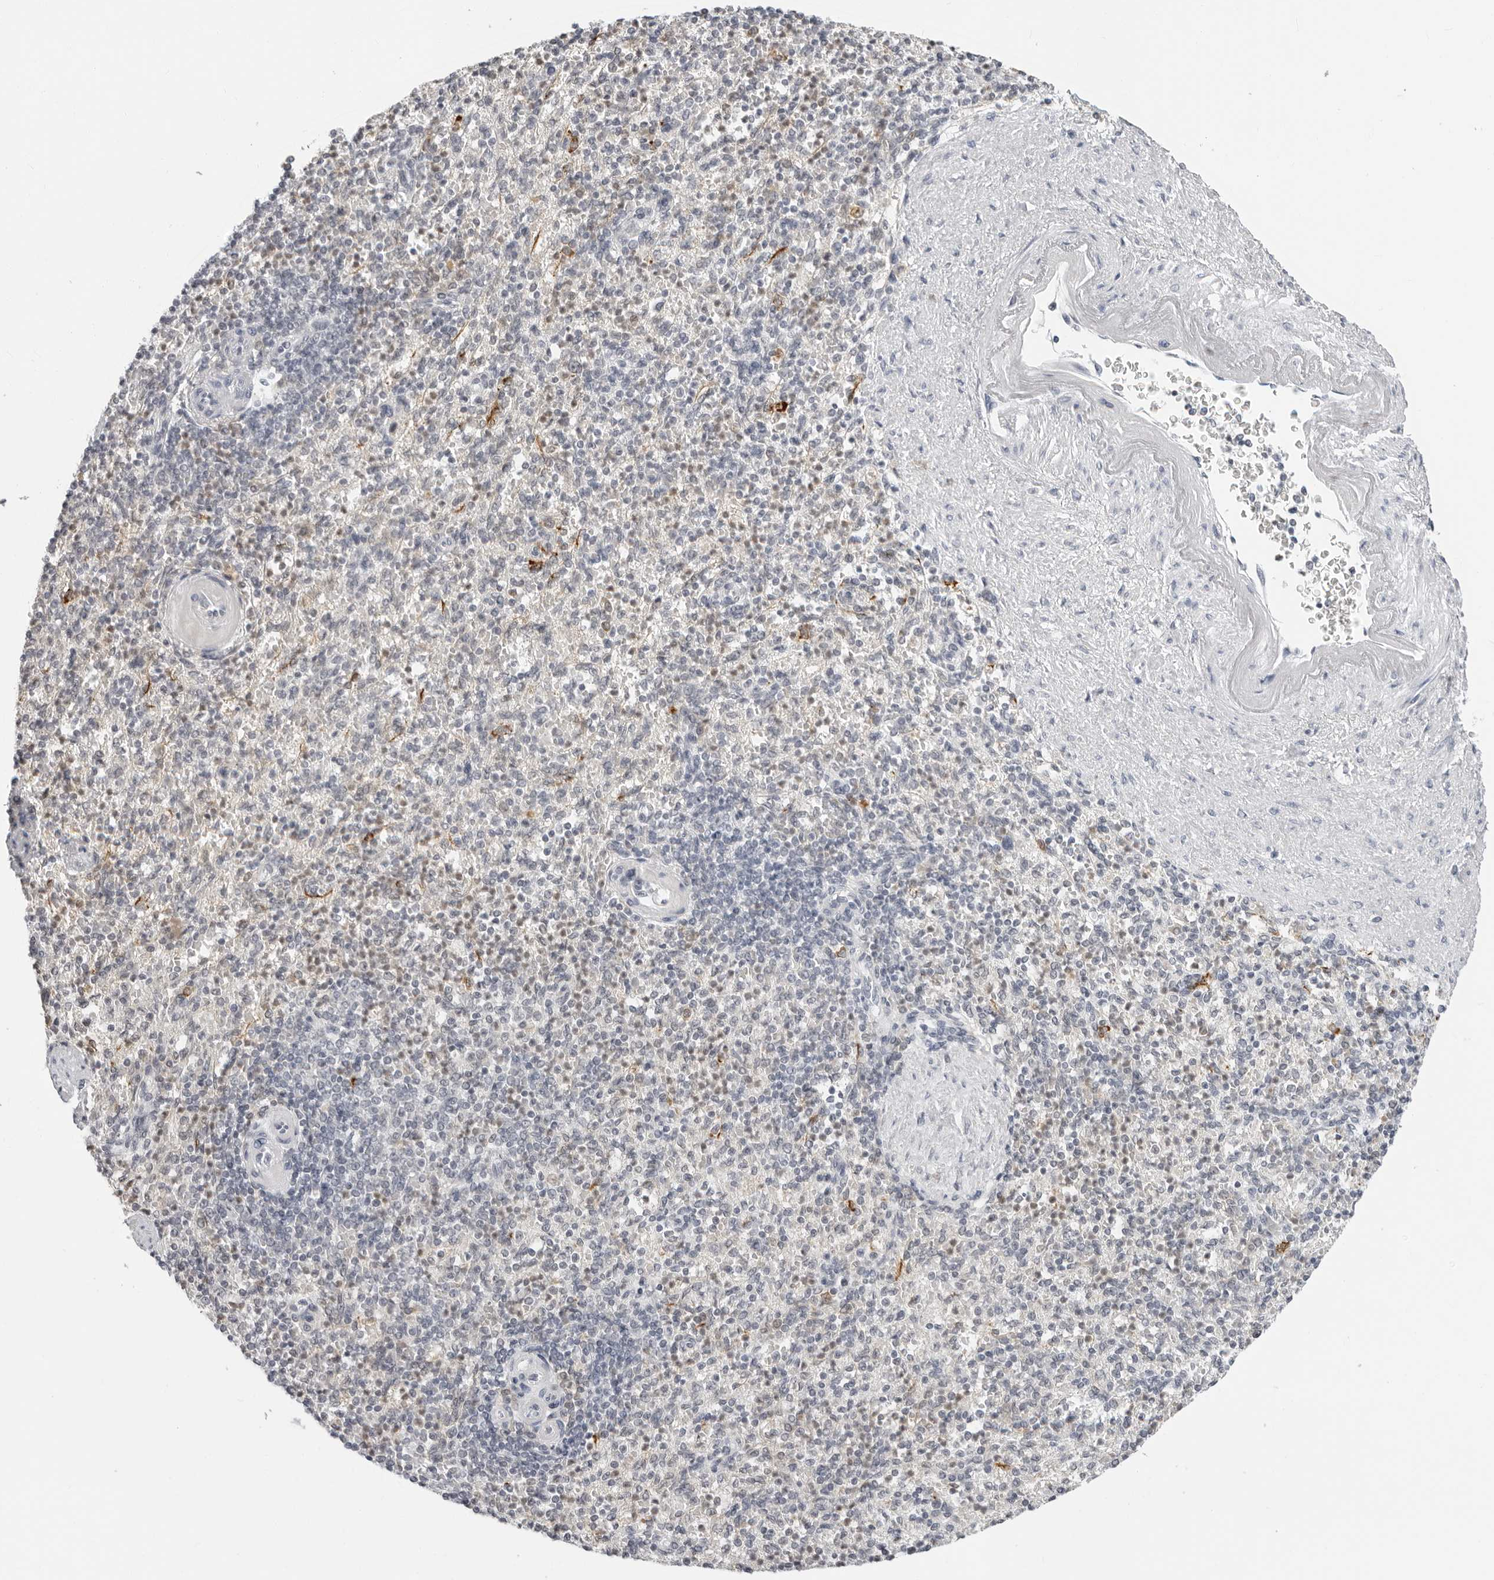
{"staining": {"intensity": "negative", "quantity": "none", "location": "none"}, "tissue": "spleen", "cell_type": "Cells in red pulp", "image_type": "normal", "snomed": [{"axis": "morphology", "description": "Normal tissue, NOS"}, {"axis": "topography", "description": "Spleen"}], "caption": "High magnification brightfield microscopy of benign spleen stained with DAB (3,3'-diaminobenzidine) (brown) and counterstained with hematoxylin (blue): cells in red pulp show no significant staining. (DAB IHC visualized using brightfield microscopy, high magnification).", "gene": "MSH6", "patient": {"sex": "female", "age": 74}}